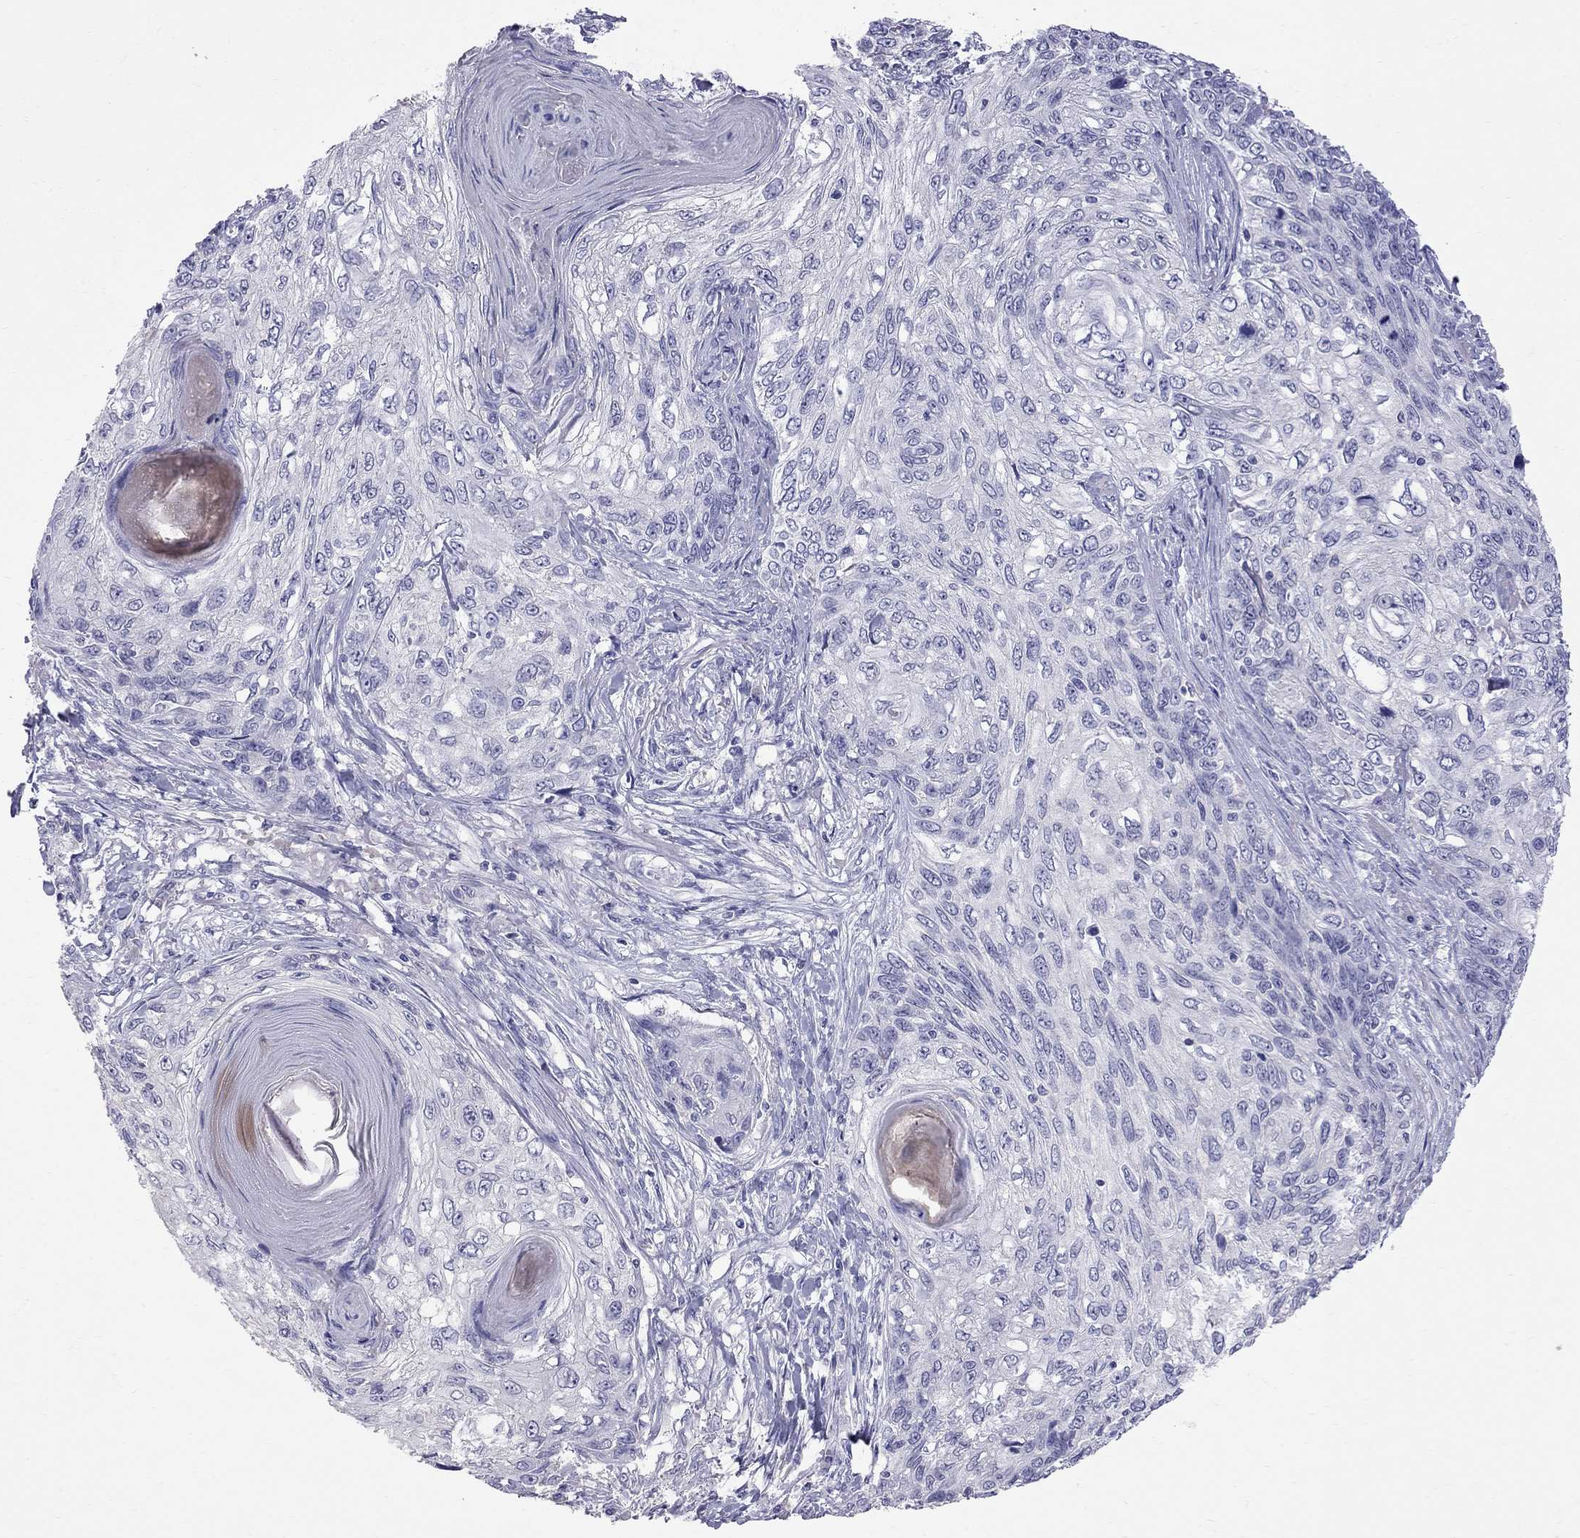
{"staining": {"intensity": "negative", "quantity": "none", "location": "none"}, "tissue": "skin cancer", "cell_type": "Tumor cells", "image_type": "cancer", "snomed": [{"axis": "morphology", "description": "Squamous cell carcinoma, NOS"}, {"axis": "topography", "description": "Skin"}], "caption": "Immunohistochemistry (IHC) of skin squamous cell carcinoma shows no positivity in tumor cells.", "gene": "CFAP91", "patient": {"sex": "male", "age": 92}}